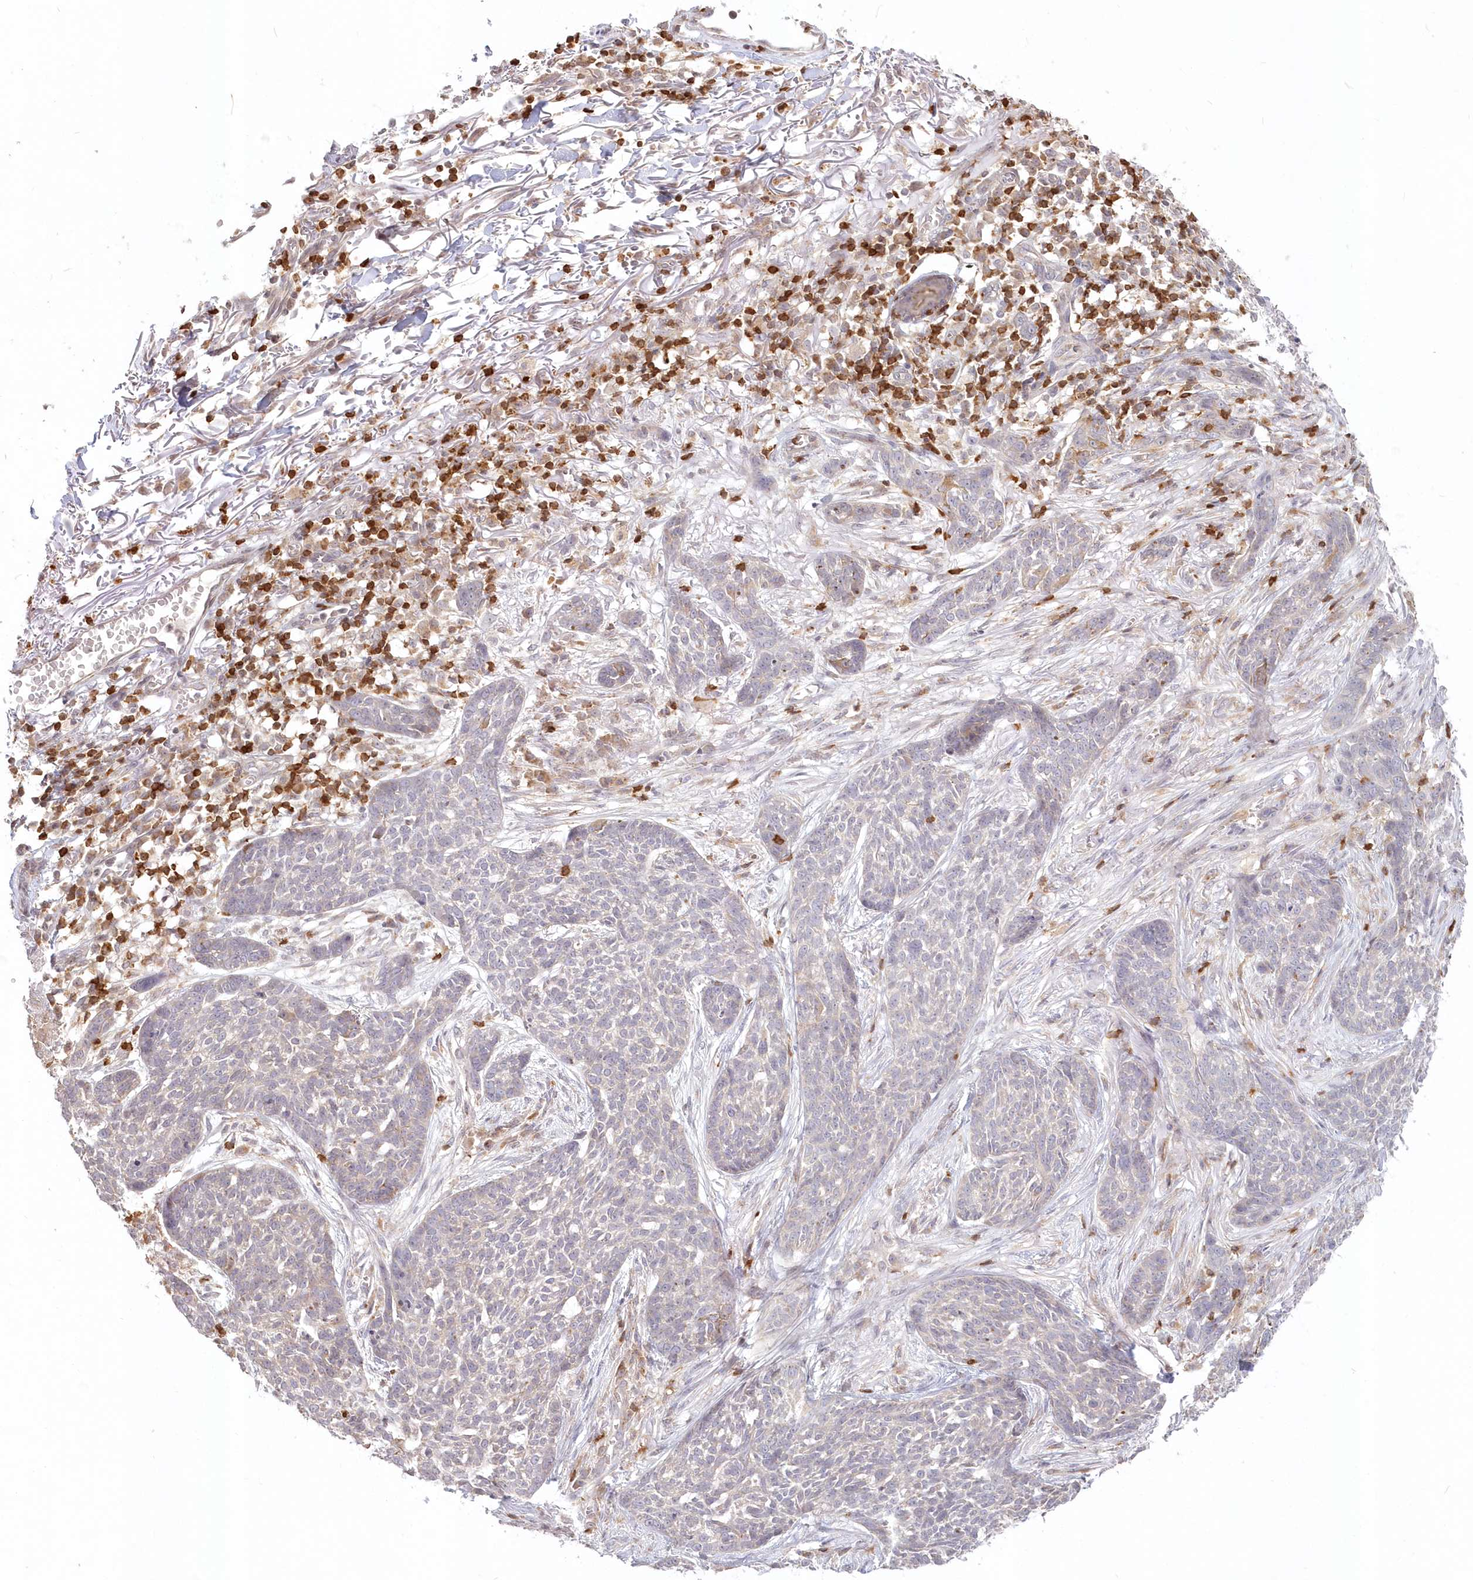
{"staining": {"intensity": "negative", "quantity": "none", "location": "none"}, "tissue": "skin cancer", "cell_type": "Tumor cells", "image_type": "cancer", "snomed": [{"axis": "morphology", "description": "Basal cell carcinoma"}, {"axis": "topography", "description": "Skin"}], "caption": "The micrograph exhibits no significant expression in tumor cells of basal cell carcinoma (skin).", "gene": "MTMR3", "patient": {"sex": "male", "age": 85}}